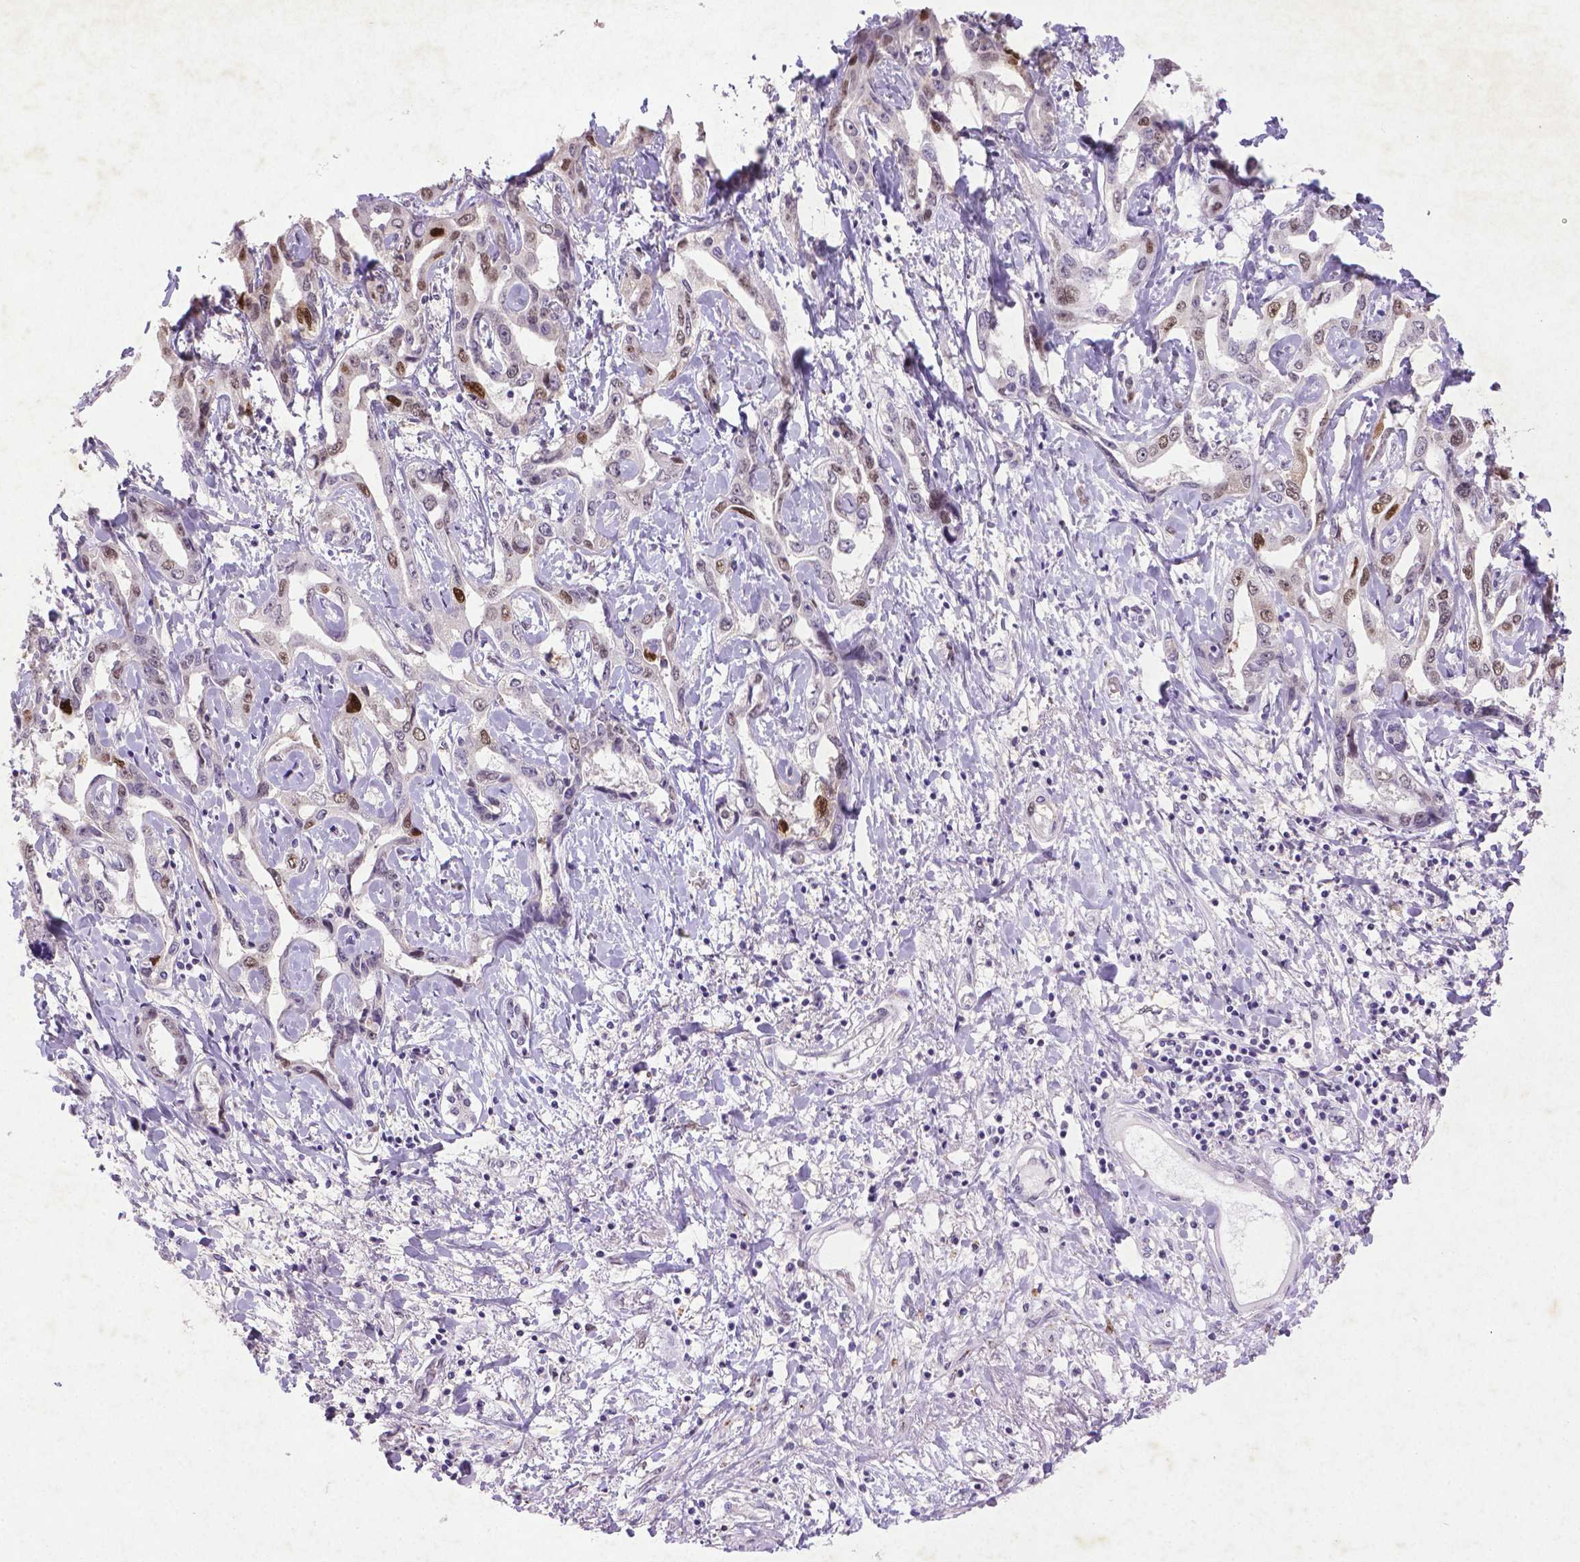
{"staining": {"intensity": "moderate", "quantity": "25%-75%", "location": "nuclear"}, "tissue": "liver cancer", "cell_type": "Tumor cells", "image_type": "cancer", "snomed": [{"axis": "morphology", "description": "Cholangiocarcinoma"}, {"axis": "topography", "description": "Liver"}], "caption": "Cholangiocarcinoma (liver) tissue exhibits moderate nuclear positivity in about 25%-75% of tumor cells, visualized by immunohistochemistry.", "gene": "CDKN1A", "patient": {"sex": "male", "age": 59}}